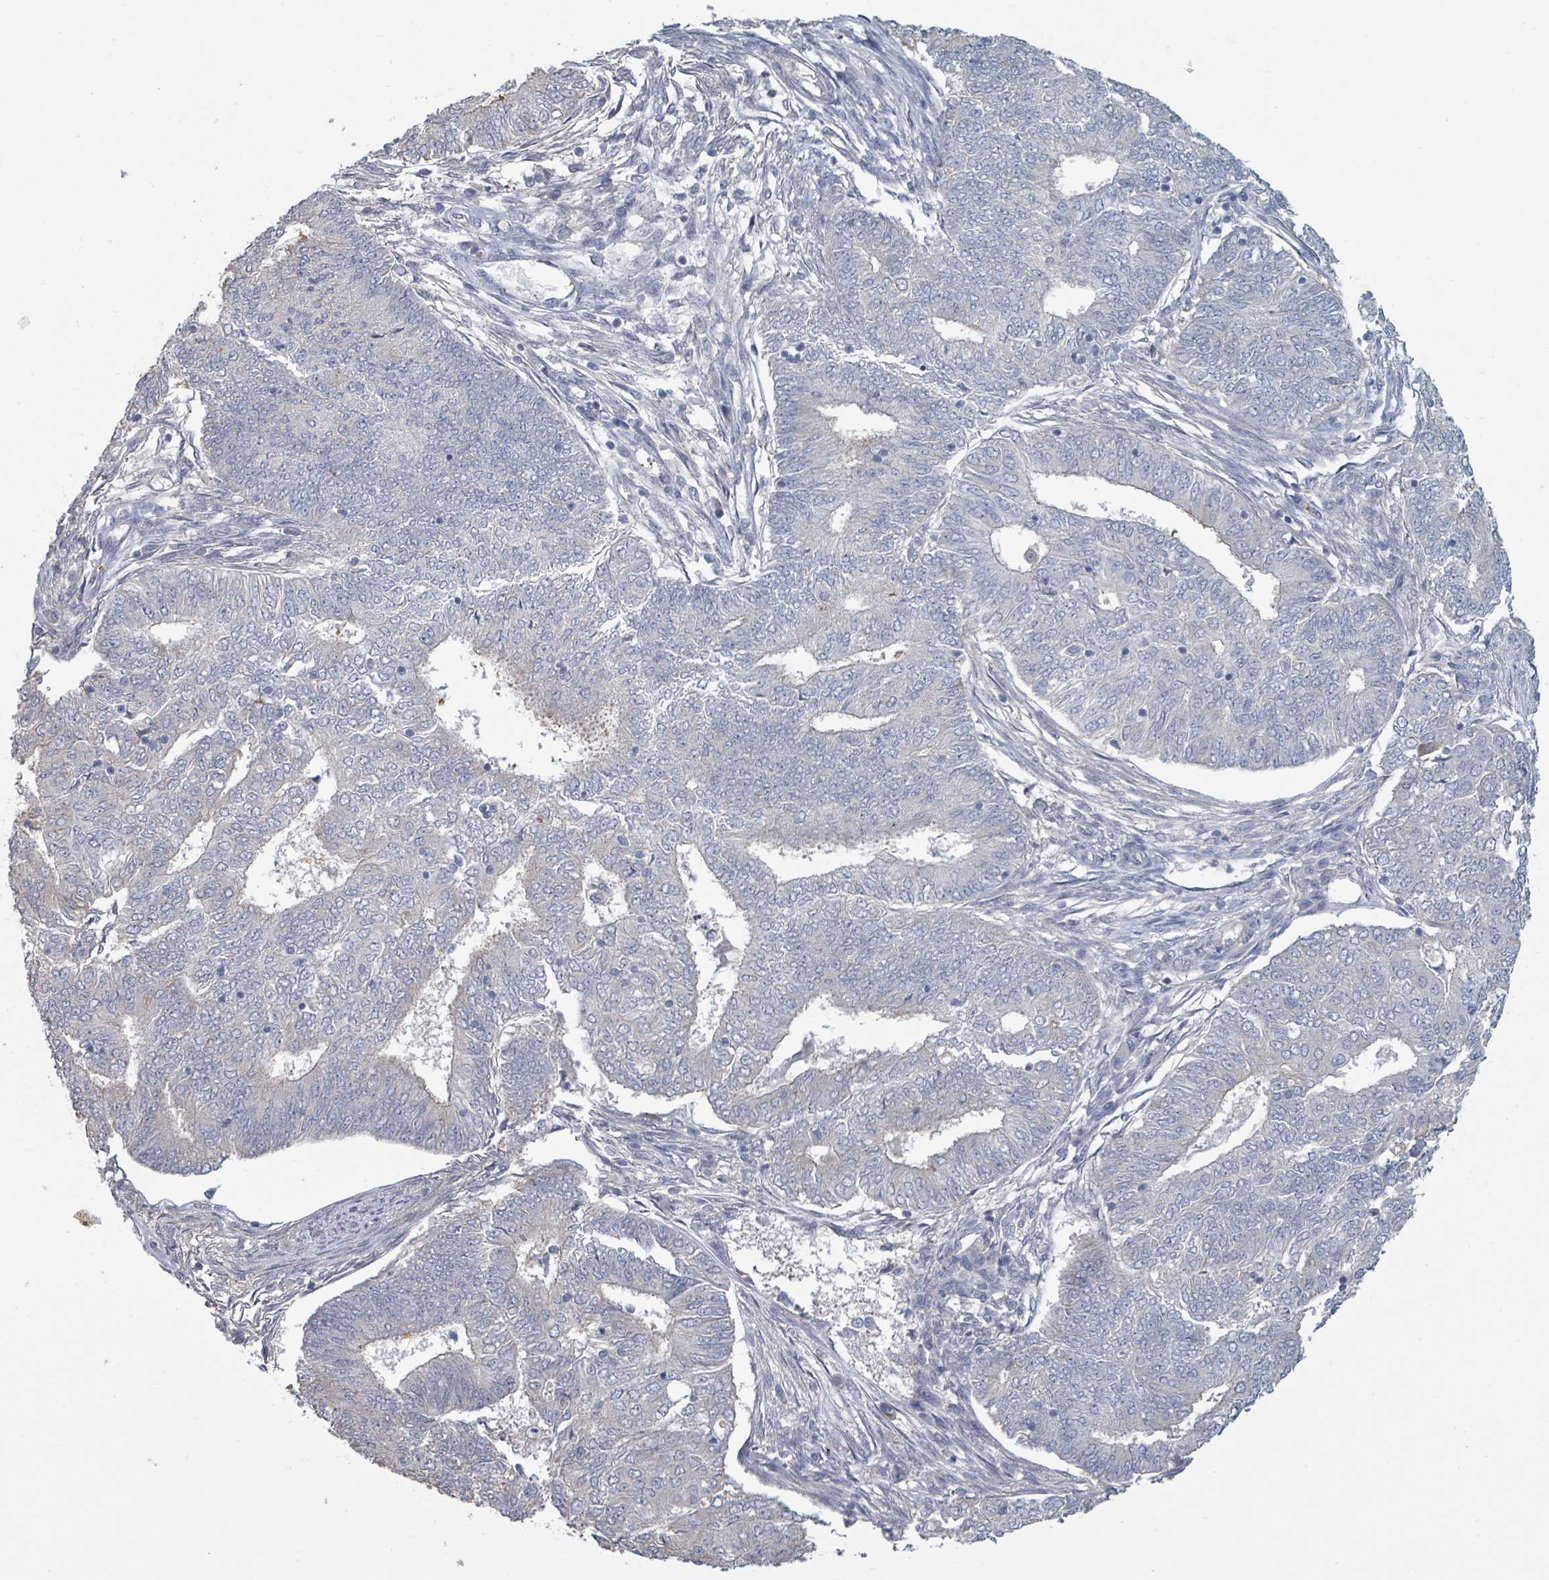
{"staining": {"intensity": "negative", "quantity": "none", "location": "none"}, "tissue": "endometrial cancer", "cell_type": "Tumor cells", "image_type": "cancer", "snomed": [{"axis": "morphology", "description": "Adenocarcinoma, NOS"}, {"axis": "topography", "description": "Endometrium"}], "caption": "This is an immunohistochemistry micrograph of endometrial adenocarcinoma. There is no positivity in tumor cells.", "gene": "PLAUR", "patient": {"sex": "female", "age": 62}}